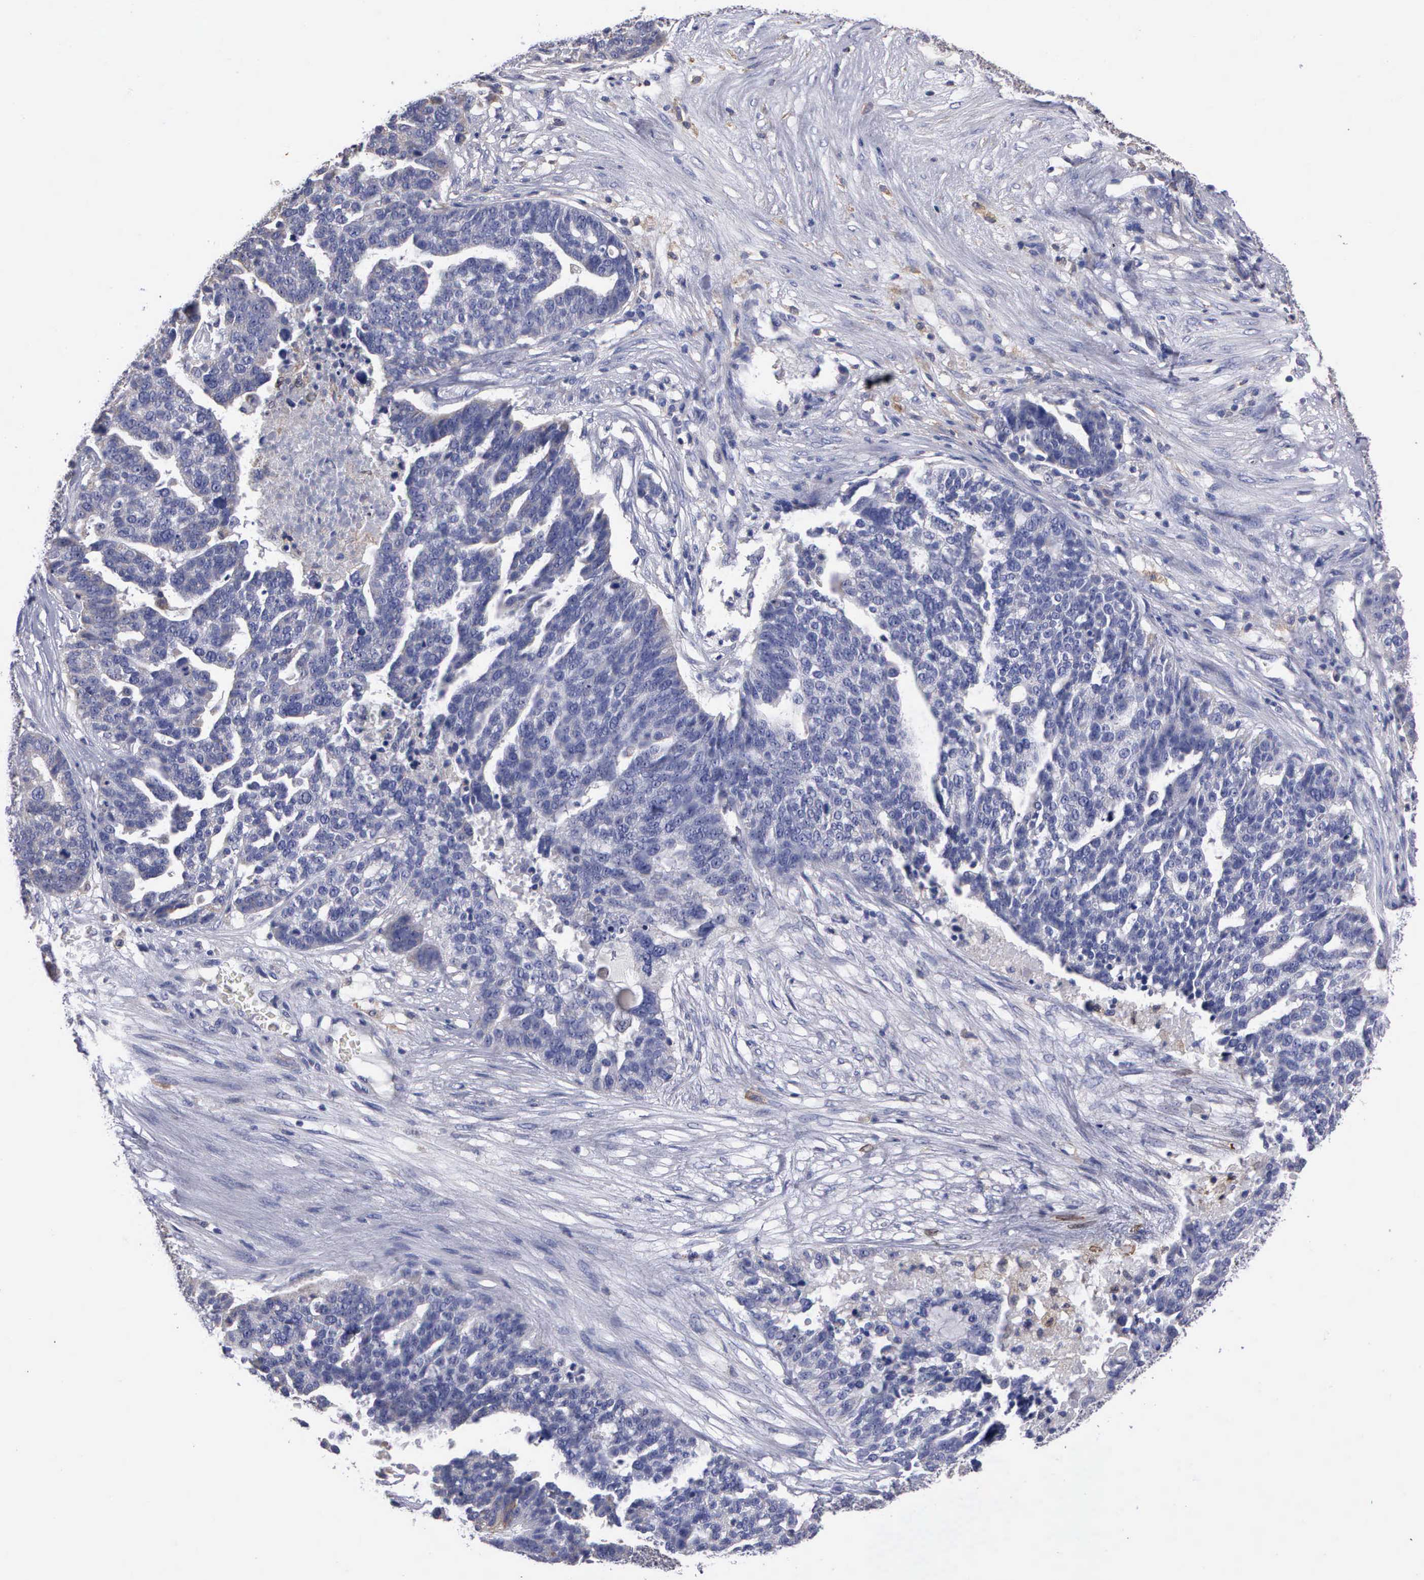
{"staining": {"intensity": "negative", "quantity": "none", "location": "none"}, "tissue": "ovarian cancer", "cell_type": "Tumor cells", "image_type": "cancer", "snomed": [{"axis": "morphology", "description": "Cystadenocarcinoma, serous, NOS"}, {"axis": "topography", "description": "Ovary"}], "caption": "An IHC histopathology image of ovarian cancer (serous cystadenocarcinoma) is shown. There is no staining in tumor cells of ovarian cancer (serous cystadenocarcinoma).", "gene": "PTGS2", "patient": {"sex": "female", "age": 59}}